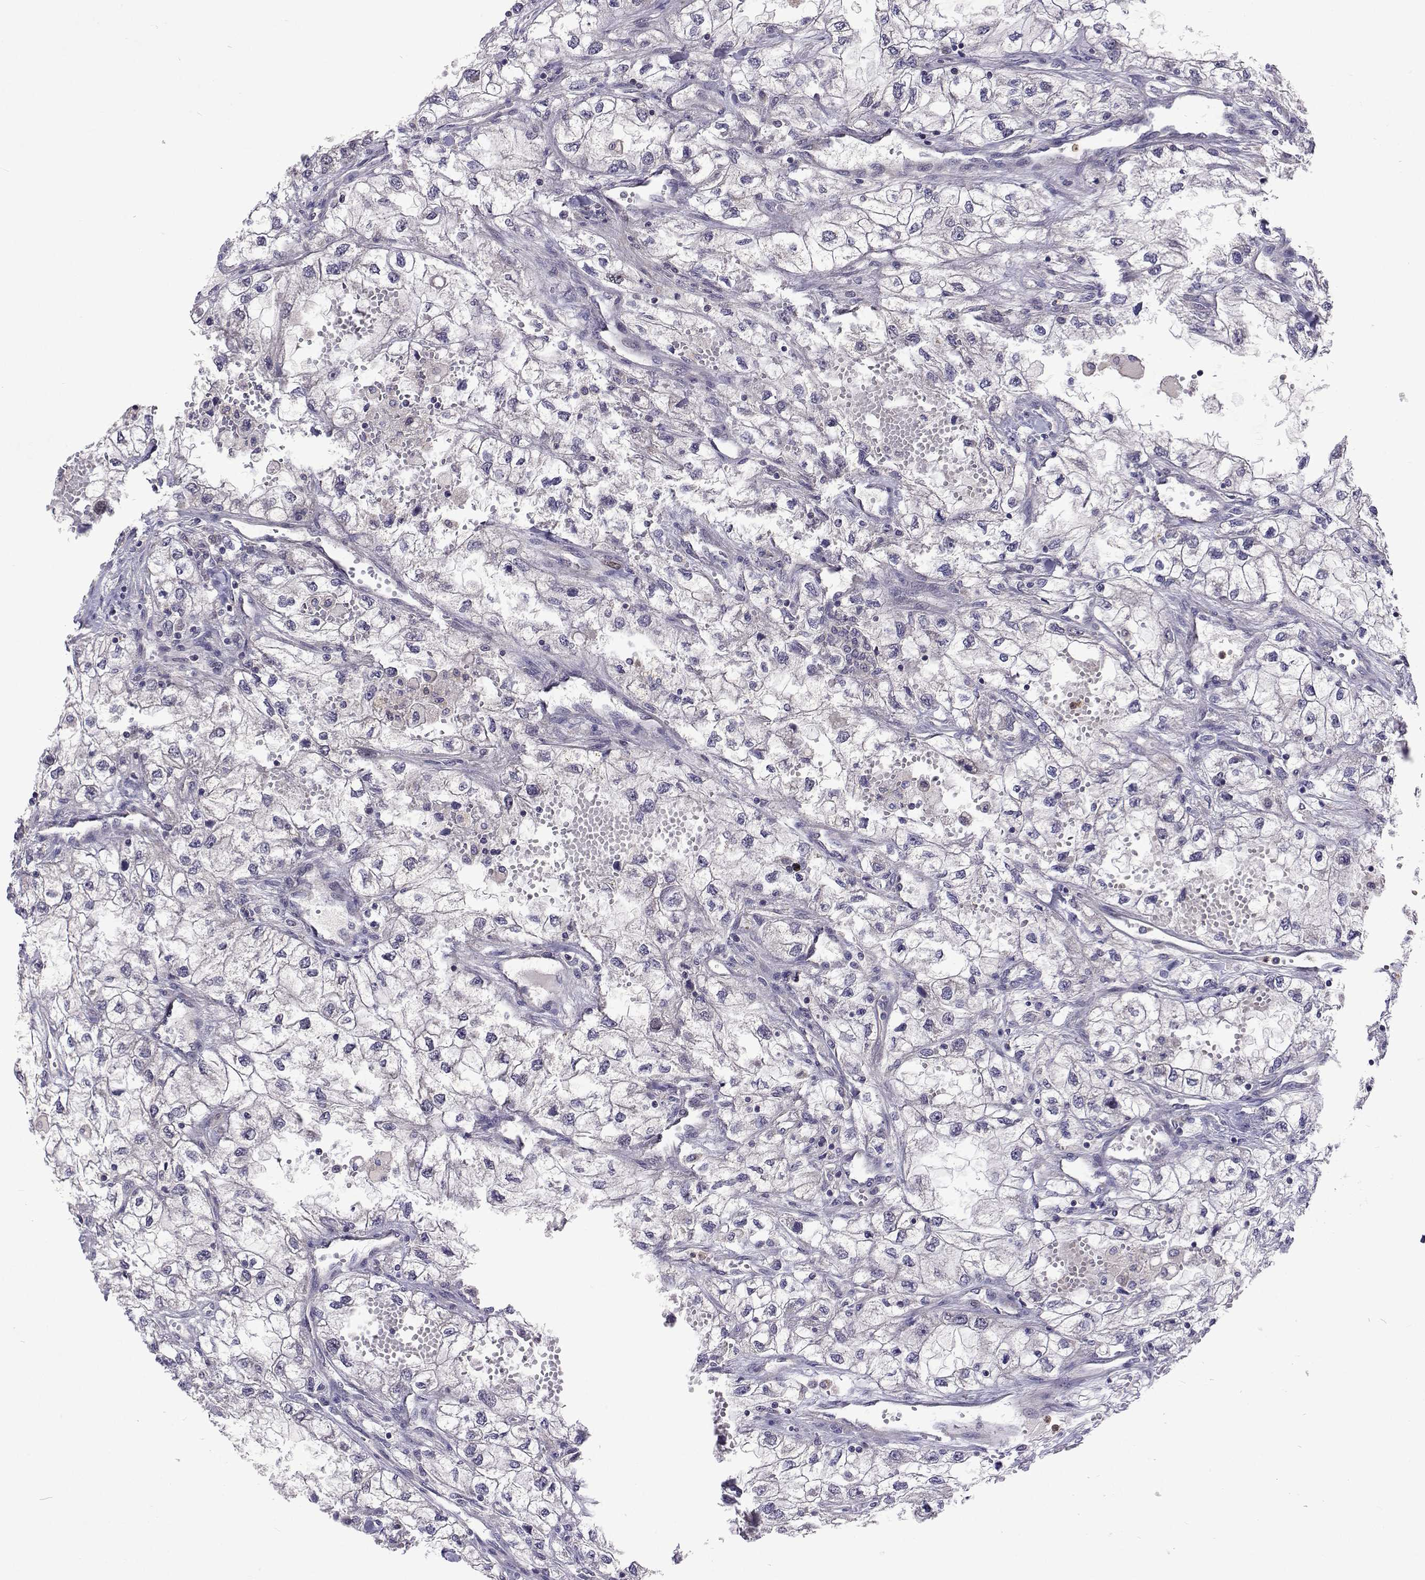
{"staining": {"intensity": "negative", "quantity": "none", "location": "none"}, "tissue": "renal cancer", "cell_type": "Tumor cells", "image_type": "cancer", "snomed": [{"axis": "morphology", "description": "Adenocarcinoma, NOS"}, {"axis": "topography", "description": "Kidney"}], "caption": "A micrograph of renal adenocarcinoma stained for a protein displays no brown staining in tumor cells. (Brightfield microscopy of DAB IHC at high magnification).", "gene": "DHTKD1", "patient": {"sex": "male", "age": 59}}